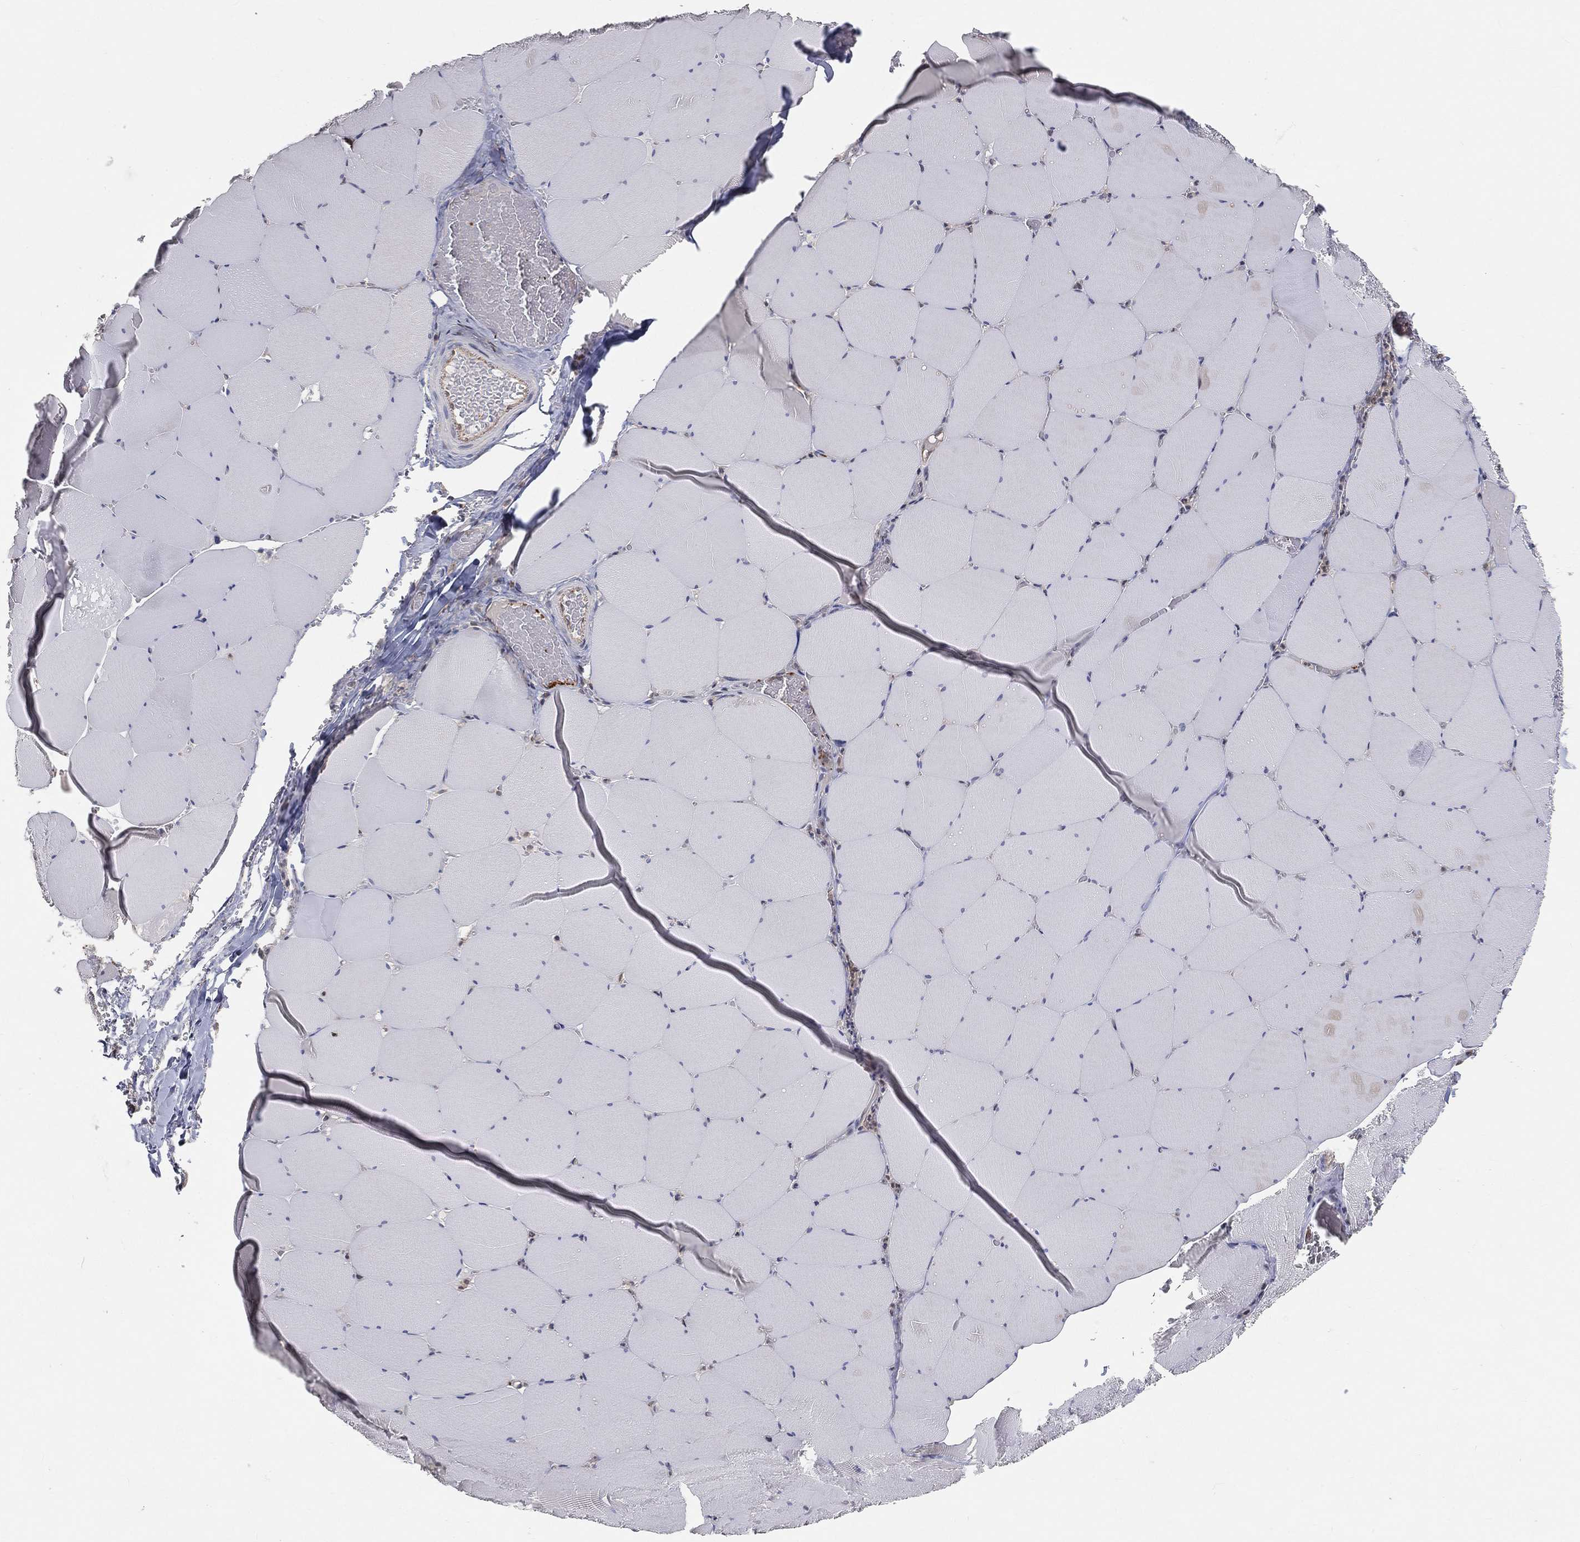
{"staining": {"intensity": "negative", "quantity": "none", "location": "none"}, "tissue": "skeletal muscle", "cell_type": "Myocytes", "image_type": "normal", "snomed": [{"axis": "morphology", "description": "Normal tissue, NOS"}, {"axis": "morphology", "description": "Malignant melanoma, Metastatic site"}, {"axis": "topography", "description": "Skeletal muscle"}], "caption": "This photomicrograph is of normal skeletal muscle stained with immunohistochemistry (IHC) to label a protein in brown with the nuclei are counter-stained blue. There is no expression in myocytes. (Immunohistochemistry (ihc), brightfield microscopy, high magnification).", "gene": "MAPK1", "patient": {"sex": "male", "age": 50}}